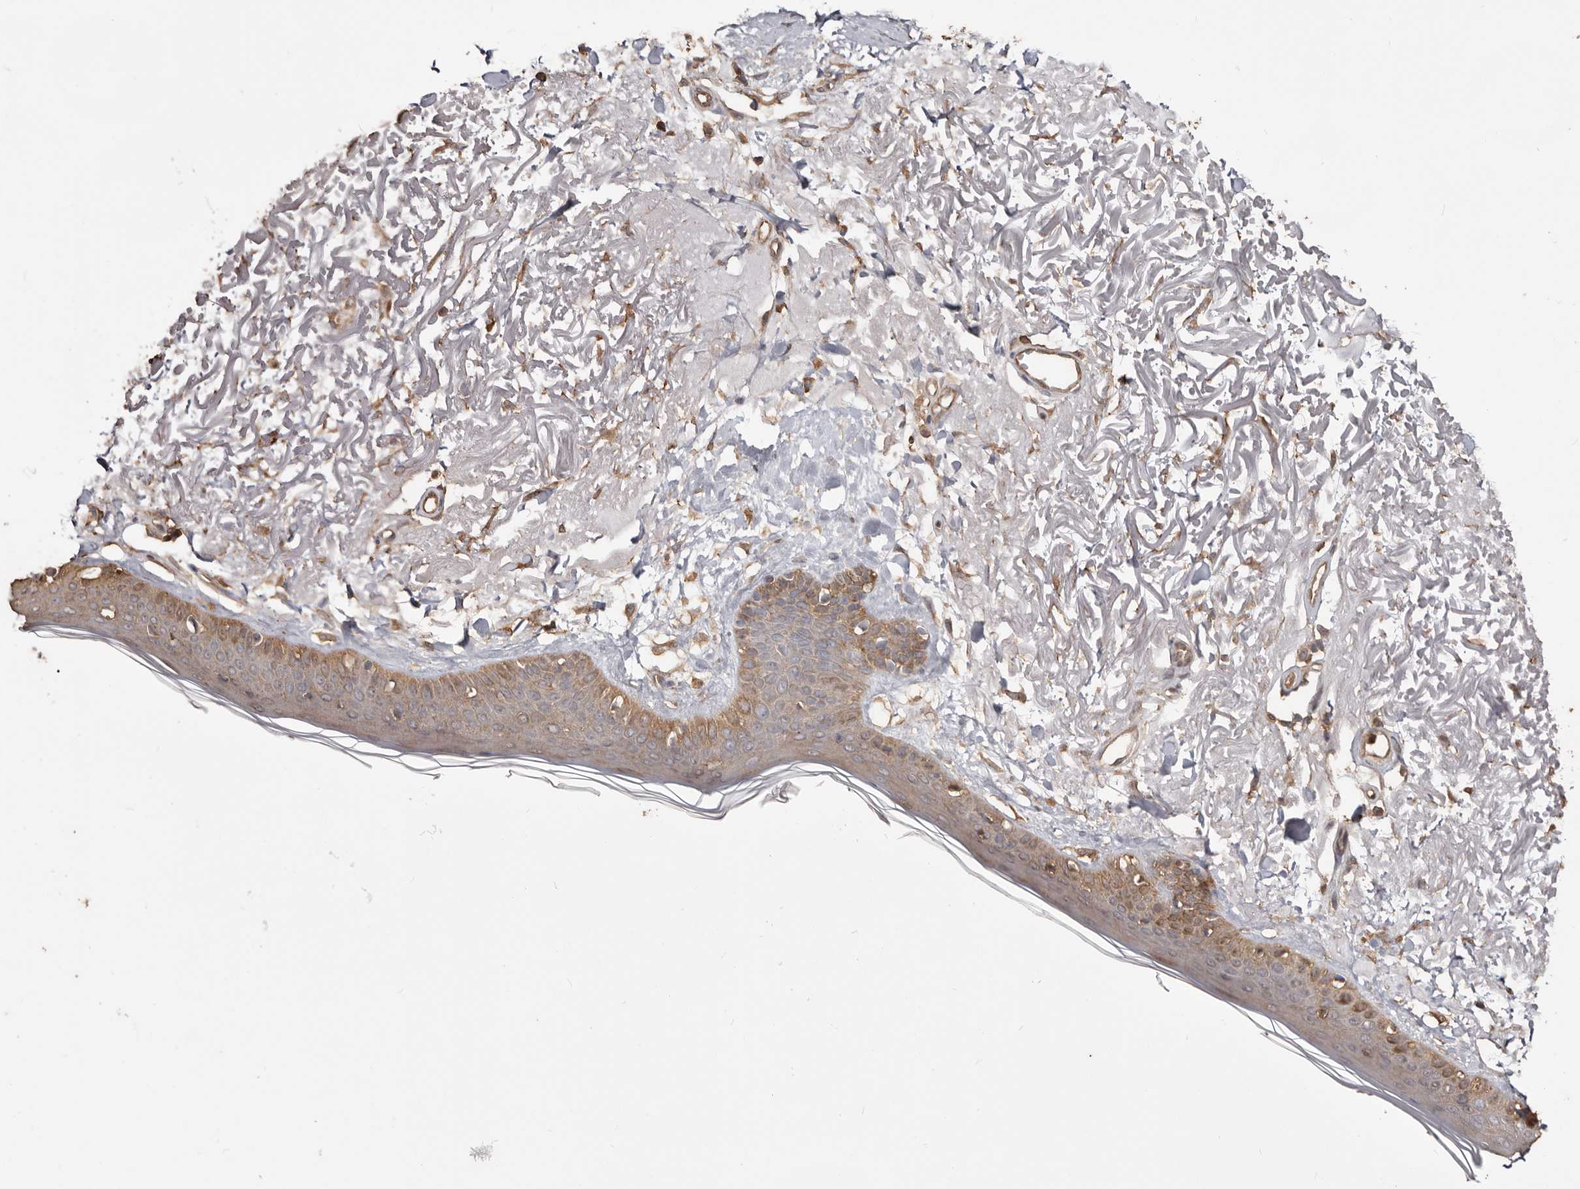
{"staining": {"intensity": "moderate", "quantity": ">75%", "location": "cytoplasmic/membranous"}, "tissue": "skin", "cell_type": "Fibroblasts", "image_type": "normal", "snomed": [{"axis": "morphology", "description": "Normal tissue, NOS"}, {"axis": "topography", "description": "Skin"}, {"axis": "topography", "description": "Skeletal muscle"}], "caption": "Immunohistochemical staining of benign skin displays >75% levels of moderate cytoplasmic/membranous protein staining in approximately >75% of fibroblasts. (DAB IHC with brightfield microscopy, high magnification).", "gene": "PKM", "patient": {"sex": "male", "age": 83}}